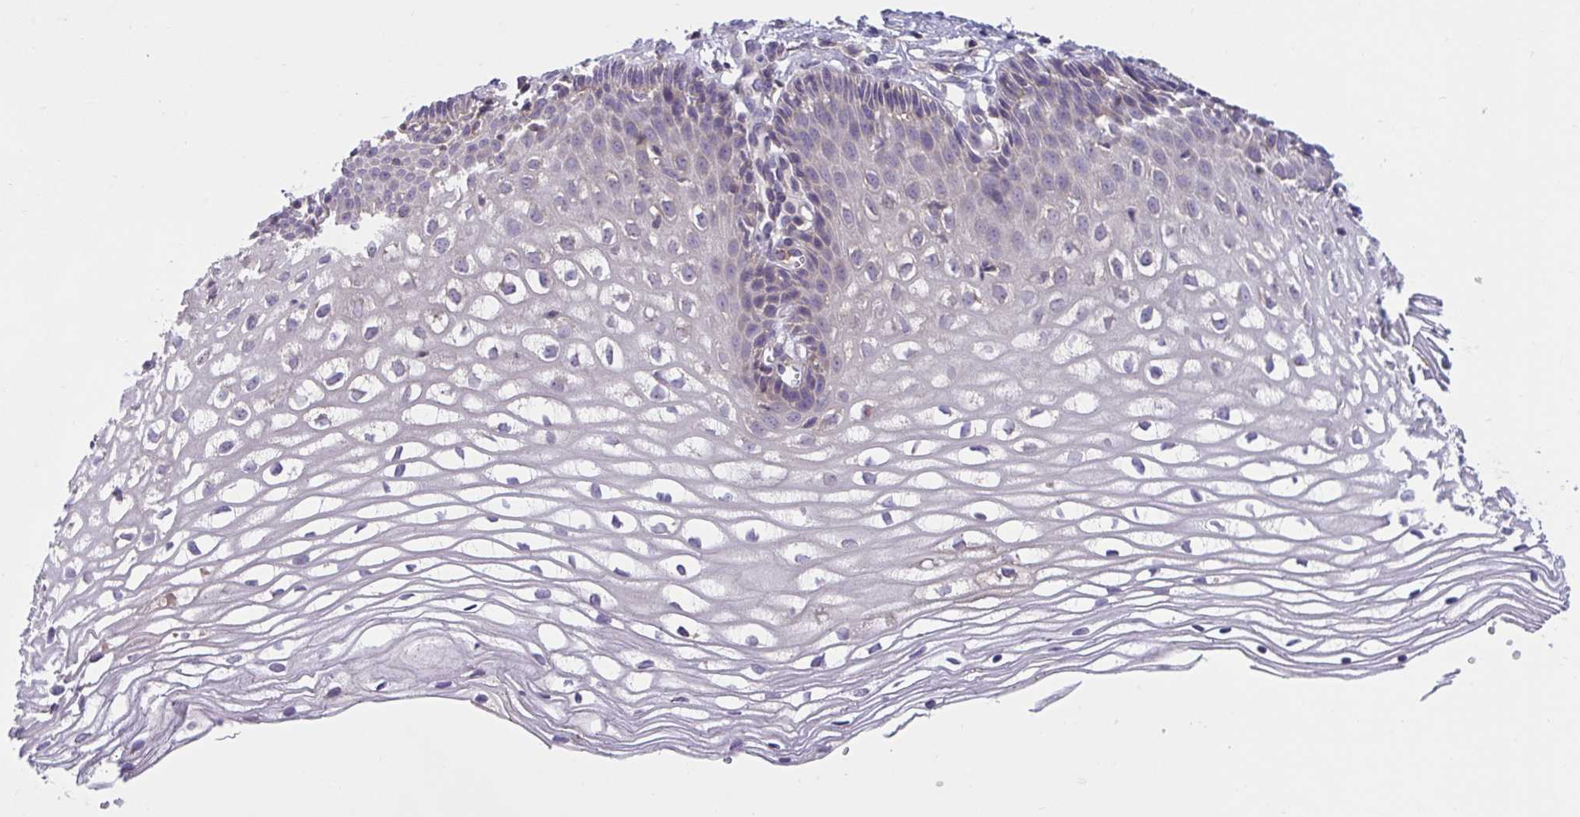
{"staining": {"intensity": "weak", "quantity": "<25%", "location": "cytoplasmic/membranous"}, "tissue": "cervix", "cell_type": "Glandular cells", "image_type": "normal", "snomed": [{"axis": "morphology", "description": "Normal tissue, NOS"}, {"axis": "topography", "description": "Cervix"}], "caption": "Glandular cells show no significant expression in unremarkable cervix.", "gene": "WNT9B", "patient": {"sex": "female", "age": 36}}